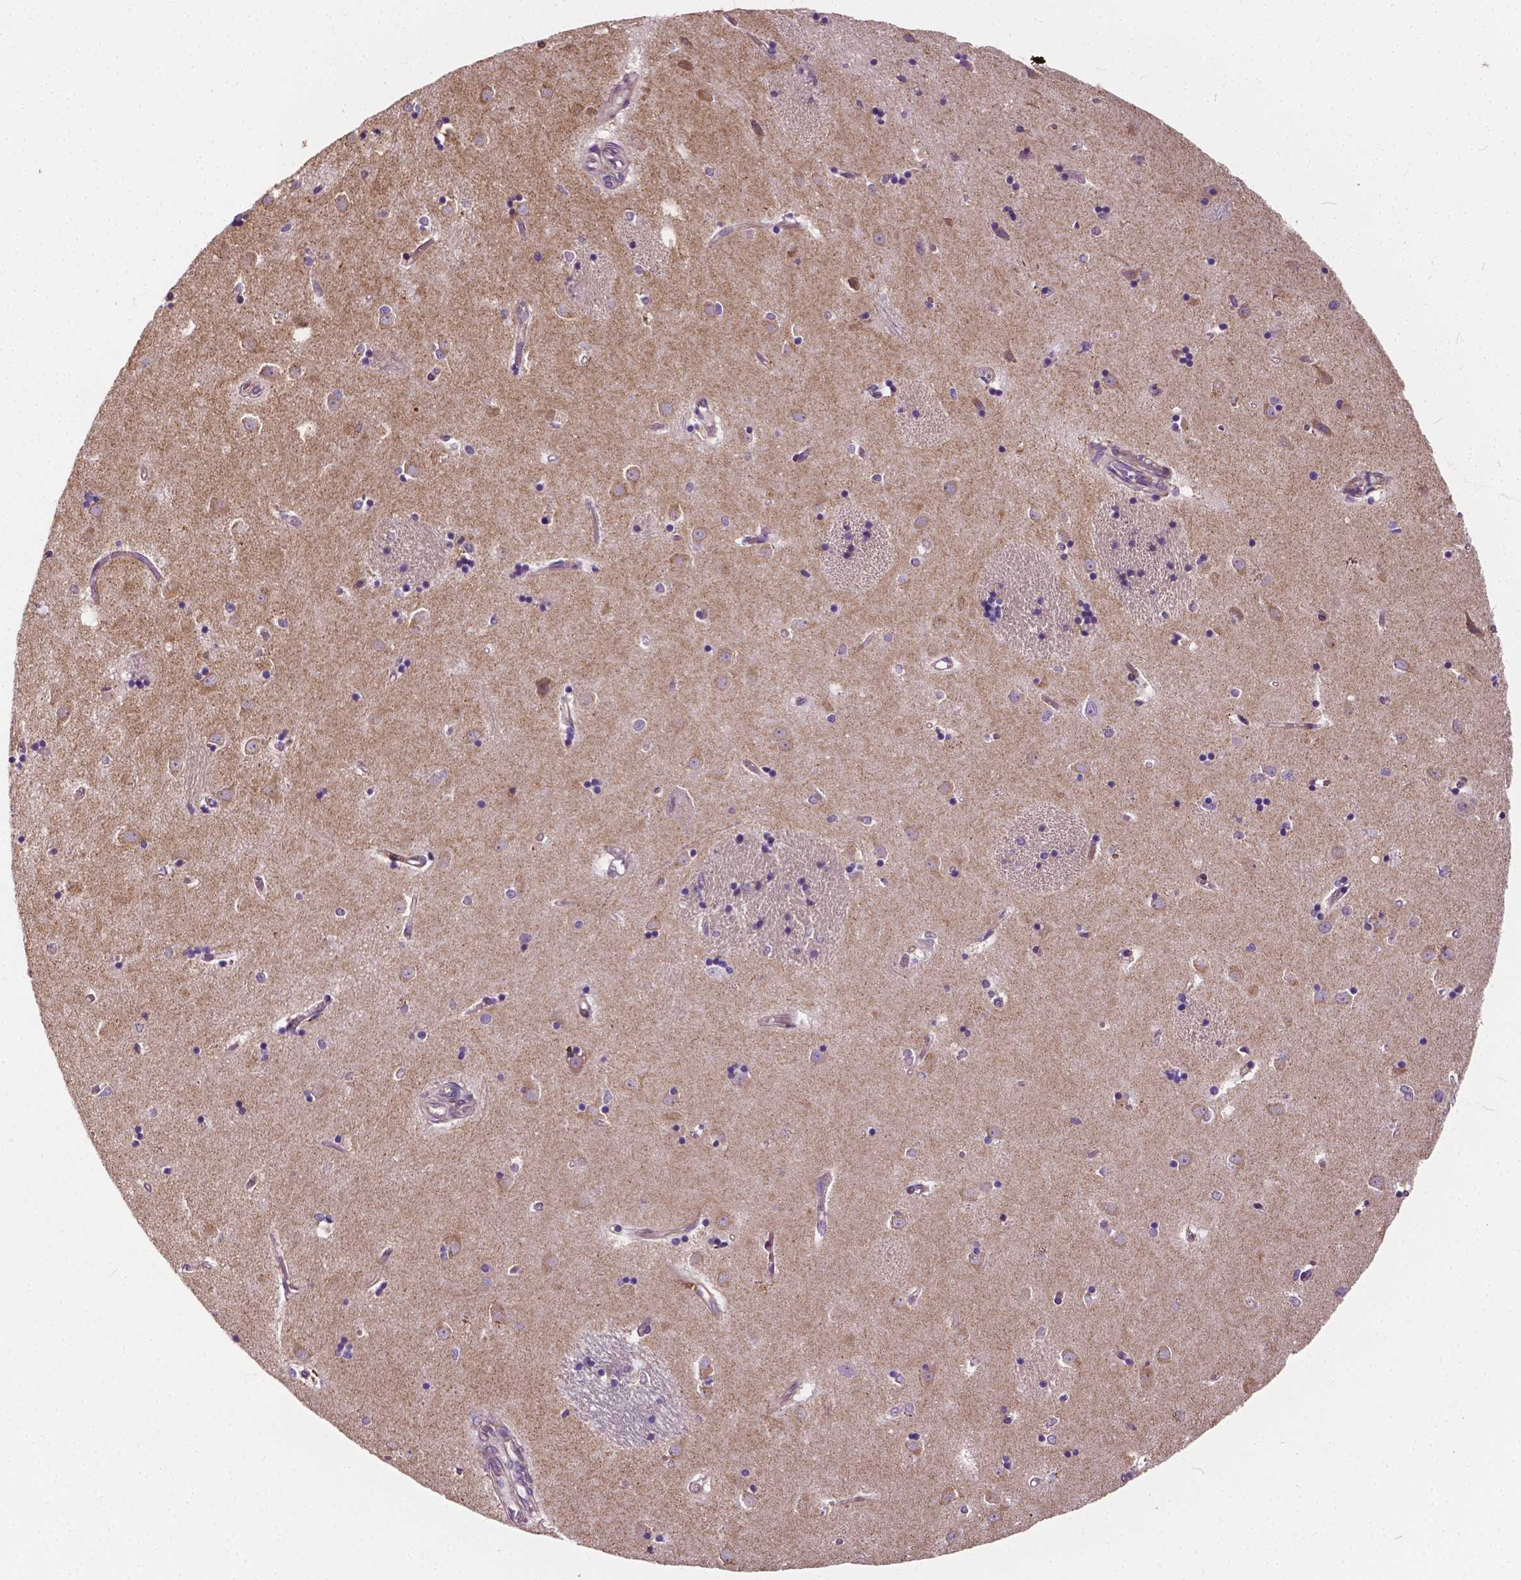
{"staining": {"intensity": "moderate", "quantity": "<25%", "location": "cytoplasmic/membranous"}, "tissue": "caudate", "cell_type": "Glial cells", "image_type": "normal", "snomed": [{"axis": "morphology", "description": "Normal tissue, NOS"}, {"axis": "topography", "description": "Lateral ventricle wall"}], "caption": "Moderate cytoplasmic/membranous protein staining is identified in about <25% of glial cells in caudate.", "gene": "INPP5E", "patient": {"sex": "male", "age": 54}}